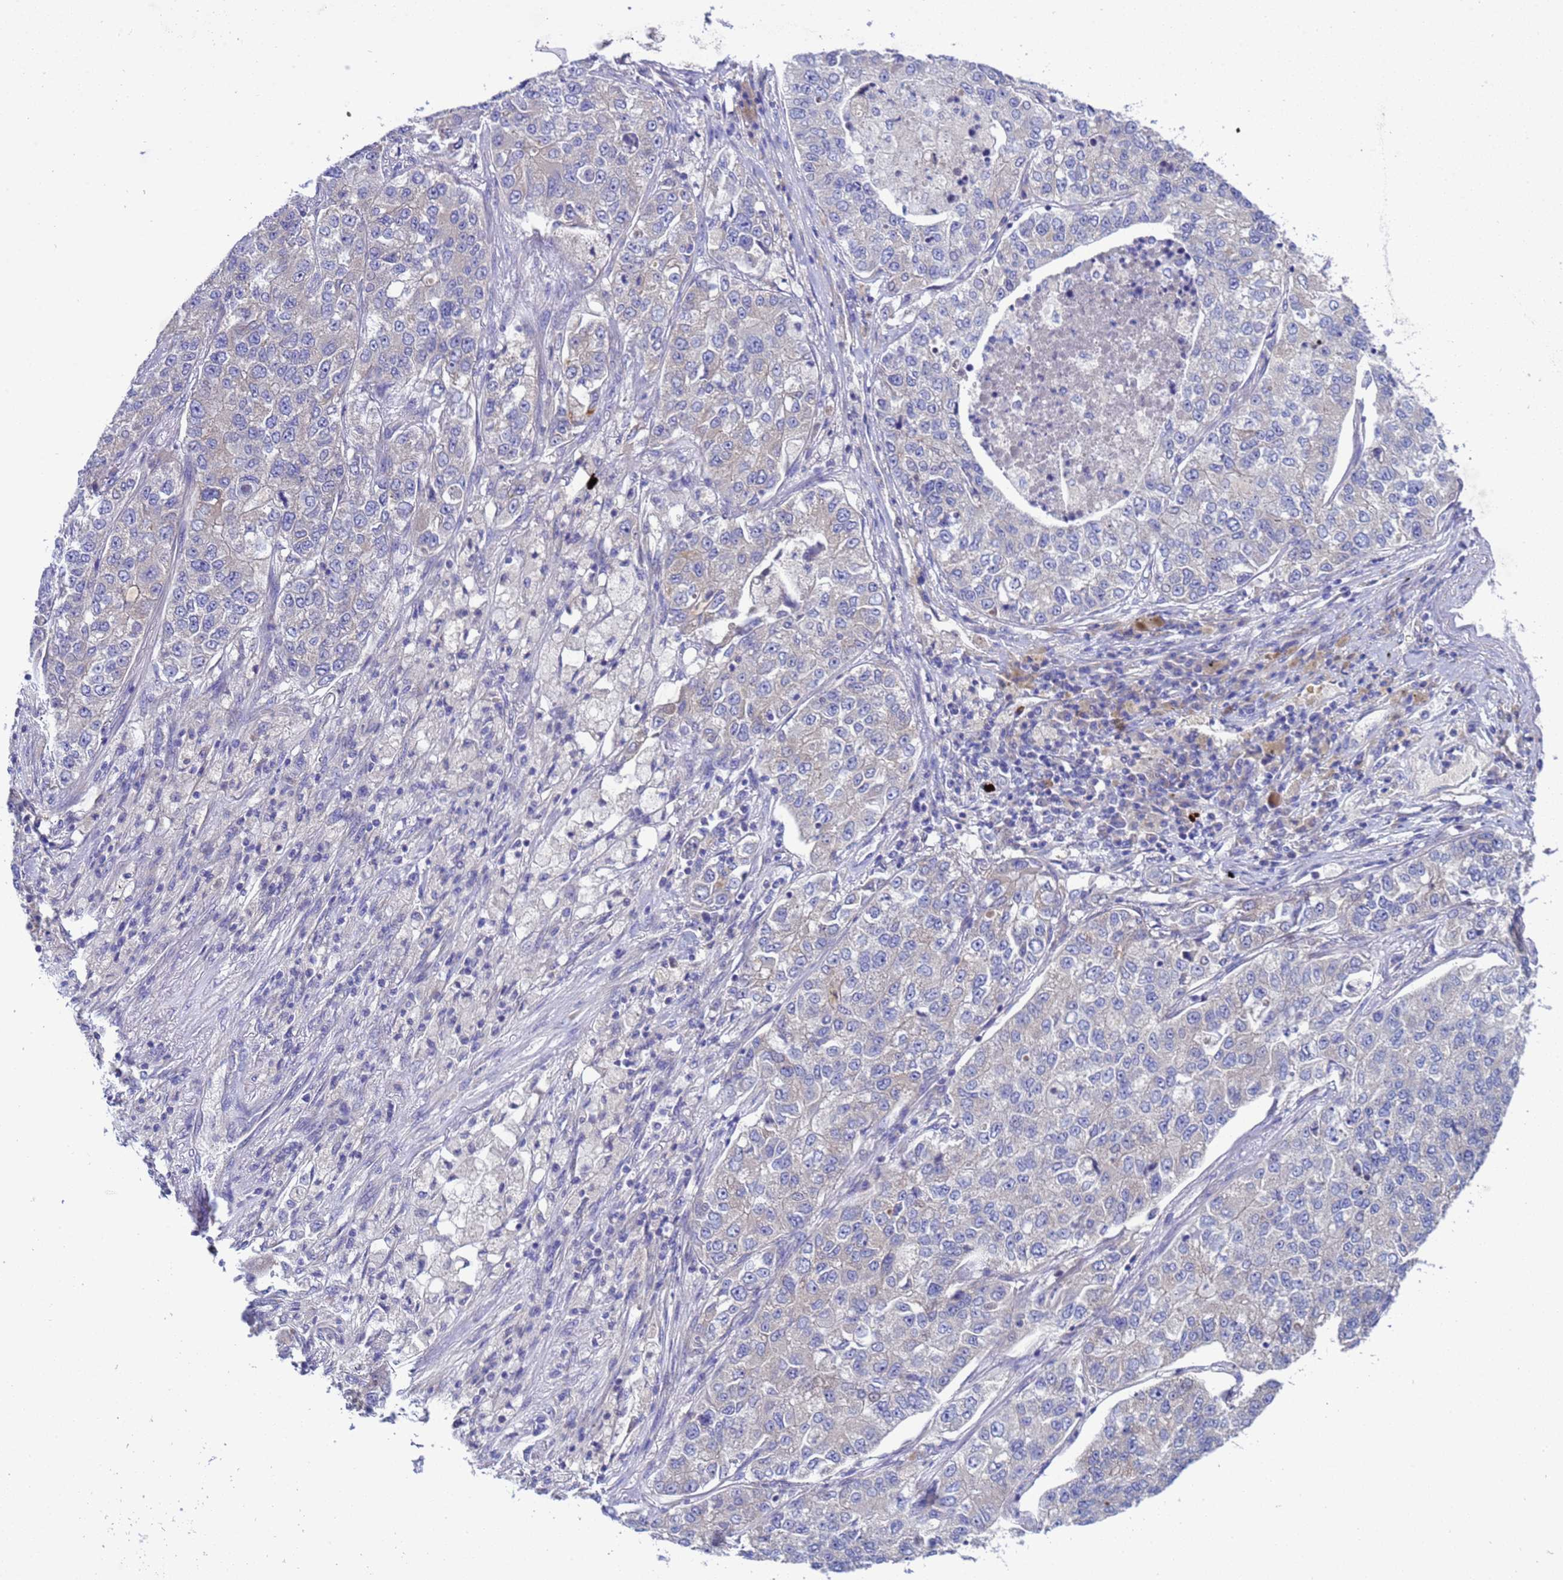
{"staining": {"intensity": "negative", "quantity": "none", "location": "none"}, "tissue": "lung cancer", "cell_type": "Tumor cells", "image_type": "cancer", "snomed": [{"axis": "morphology", "description": "Adenocarcinoma, NOS"}, {"axis": "topography", "description": "Lung"}], "caption": "The photomicrograph demonstrates no staining of tumor cells in lung cancer. (Stains: DAB immunohistochemistry (IHC) with hematoxylin counter stain, Microscopy: brightfield microscopy at high magnification).", "gene": "RC3H2", "patient": {"sex": "male", "age": 49}}